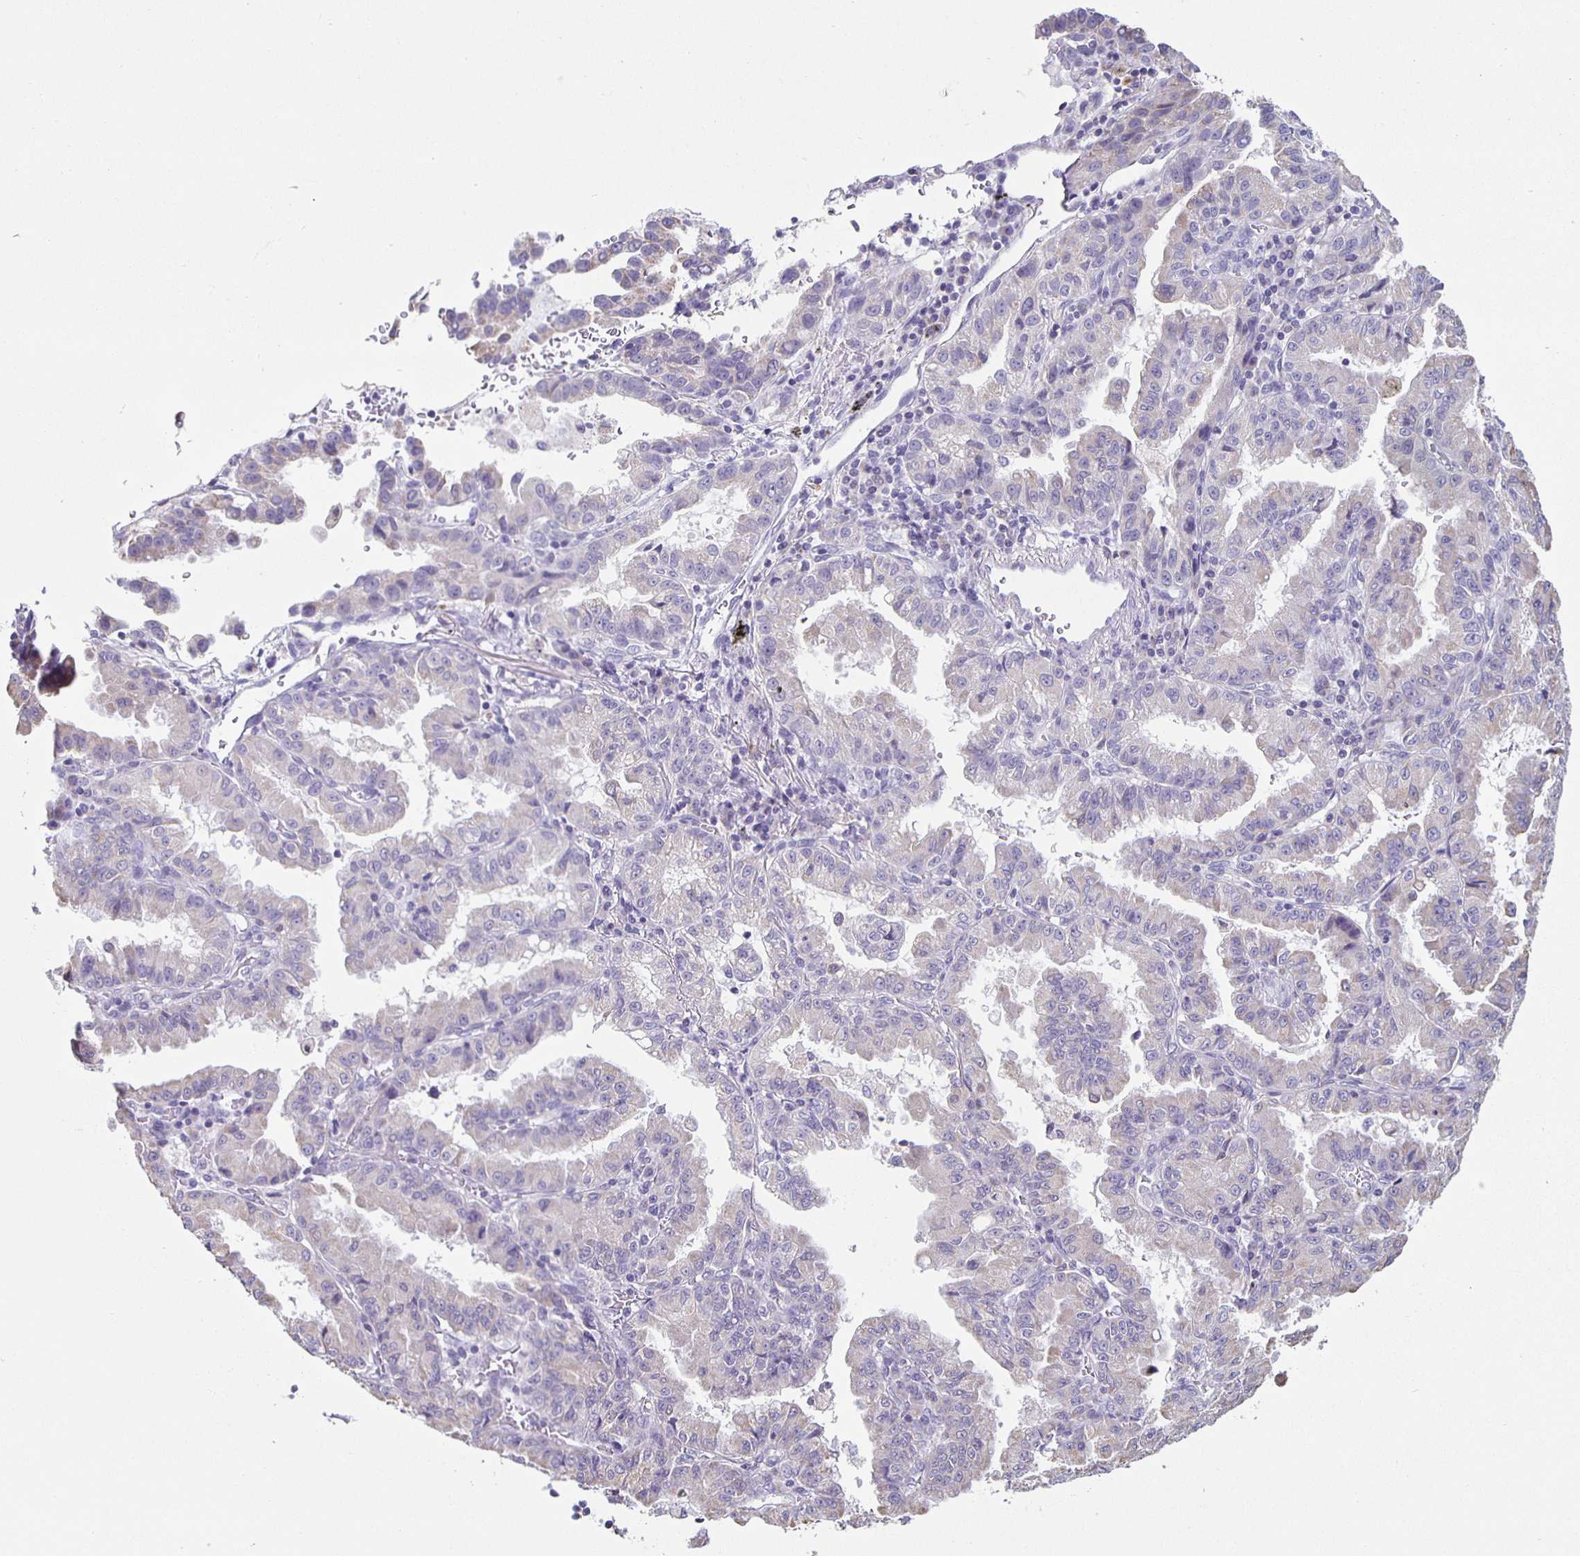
{"staining": {"intensity": "negative", "quantity": "none", "location": "none"}, "tissue": "lung cancer", "cell_type": "Tumor cells", "image_type": "cancer", "snomed": [{"axis": "morphology", "description": "Adenocarcinoma, NOS"}, {"axis": "topography", "description": "Lymph node"}, {"axis": "topography", "description": "Lung"}], "caption": "The immunohistochemistry photomicrograph has no significant positivity in tumor cells of lung cancer tissue. Brightfield microscopy of IHC stained with DAB (brown) and hematoxylin (blue), captured at high magnification.", "gene": "TPPP", "patient": {"sex": "male", "age": 66}}